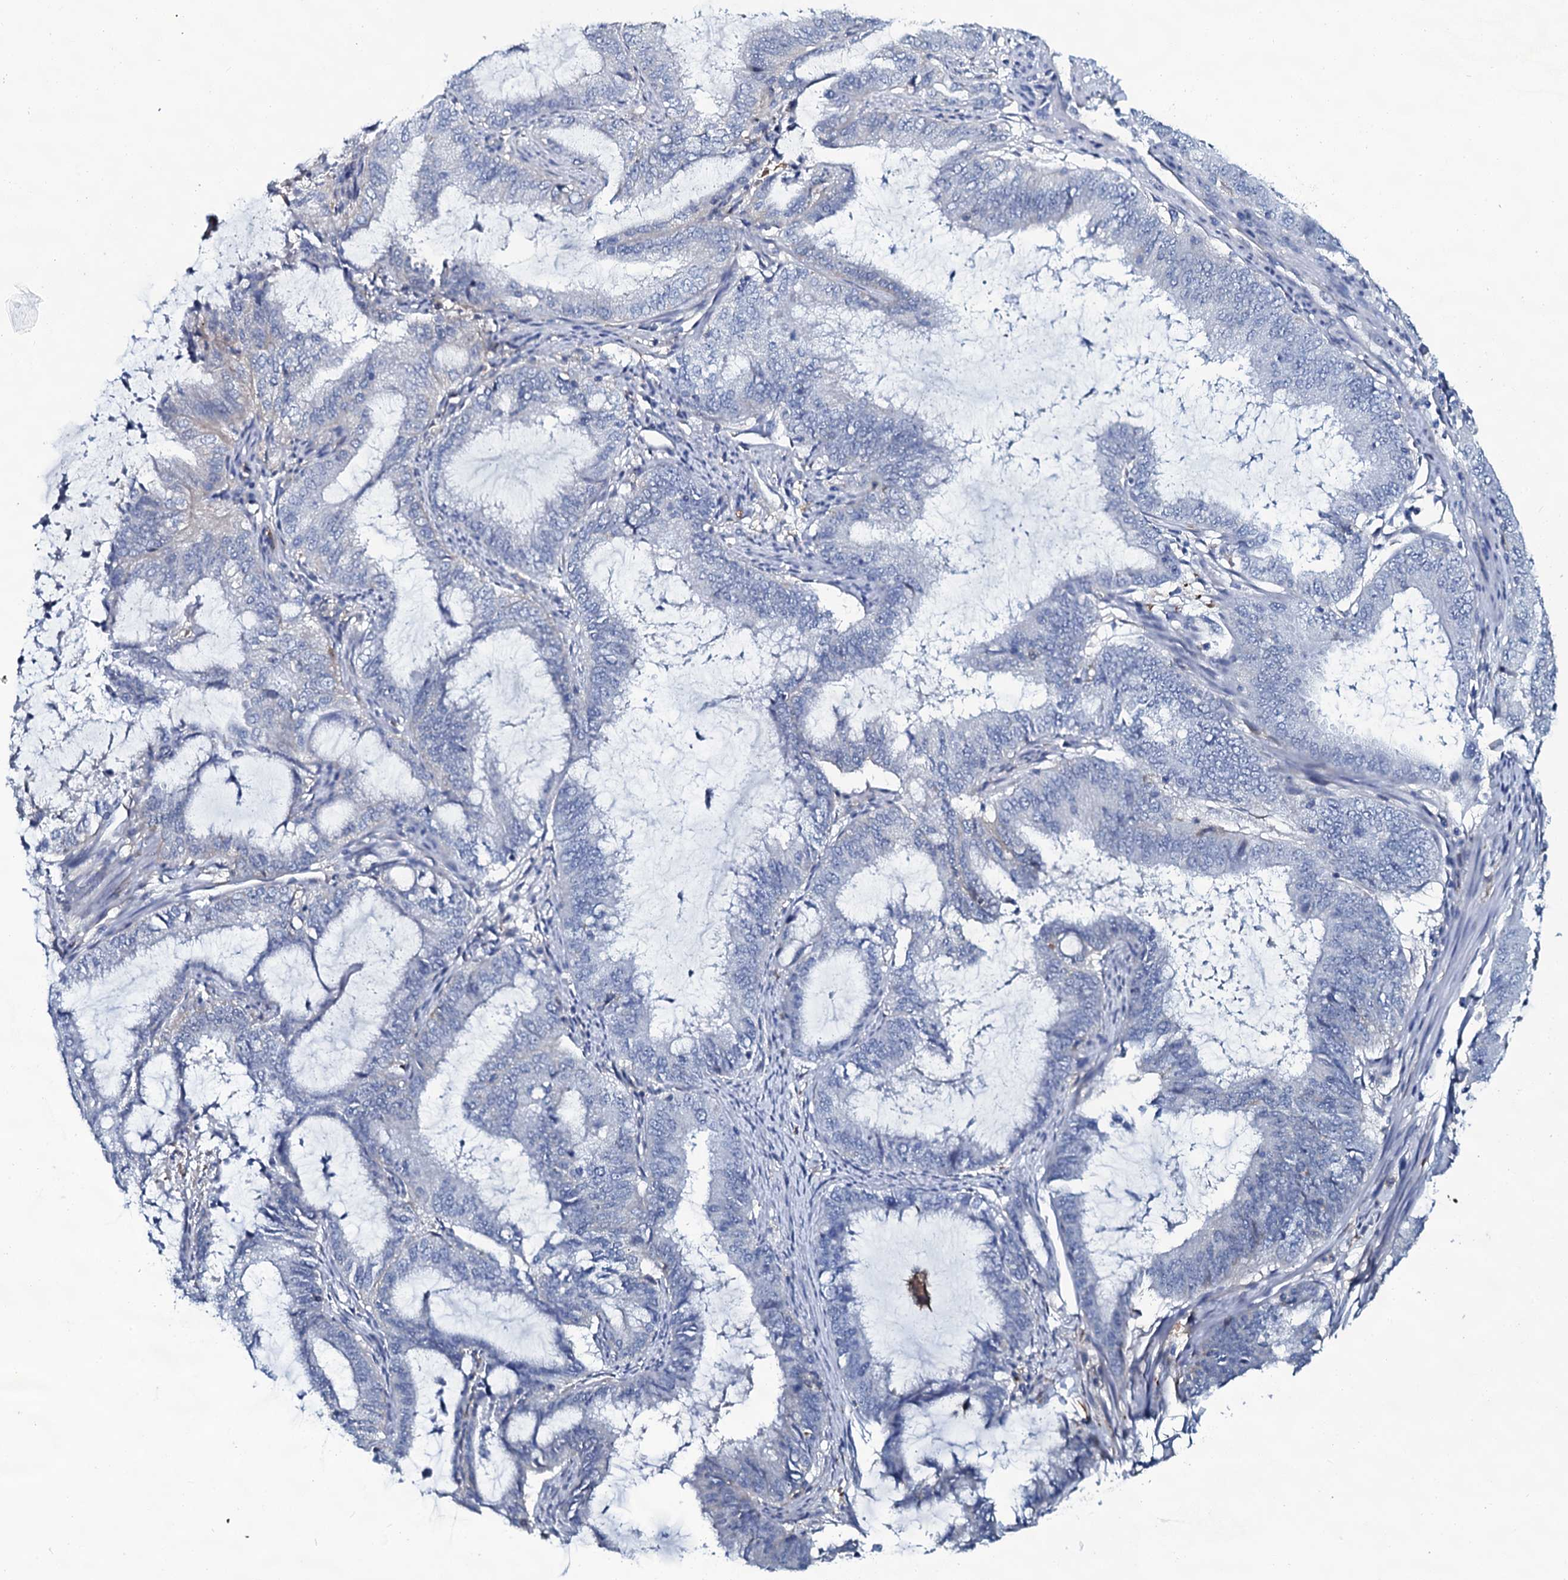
{"staining": {"intensity": "negative", "quantity": "none", "location": "none"}, "tissue": "endometrial cancer", "cell_type": "Tumor cells", "image_type": "cancer", "snomed": [{"axis": "morphology", "description": "Adenocarcinoma, NOS"}, {"axis": "topography", "description": "Endometrium"}], "caption": "An immunohistochemistry histopathology image of endometrial adenocarcinoma is shown. There is no staining in tumor cells of endometrial adenocarcinoma. (Brightfield microscopy of DAB (3,3'-diaminobenzidine) immunohistochemistry at high magnification).", "gene": "SLC4A7", "patient": {"sex": "female", "age": 51}}